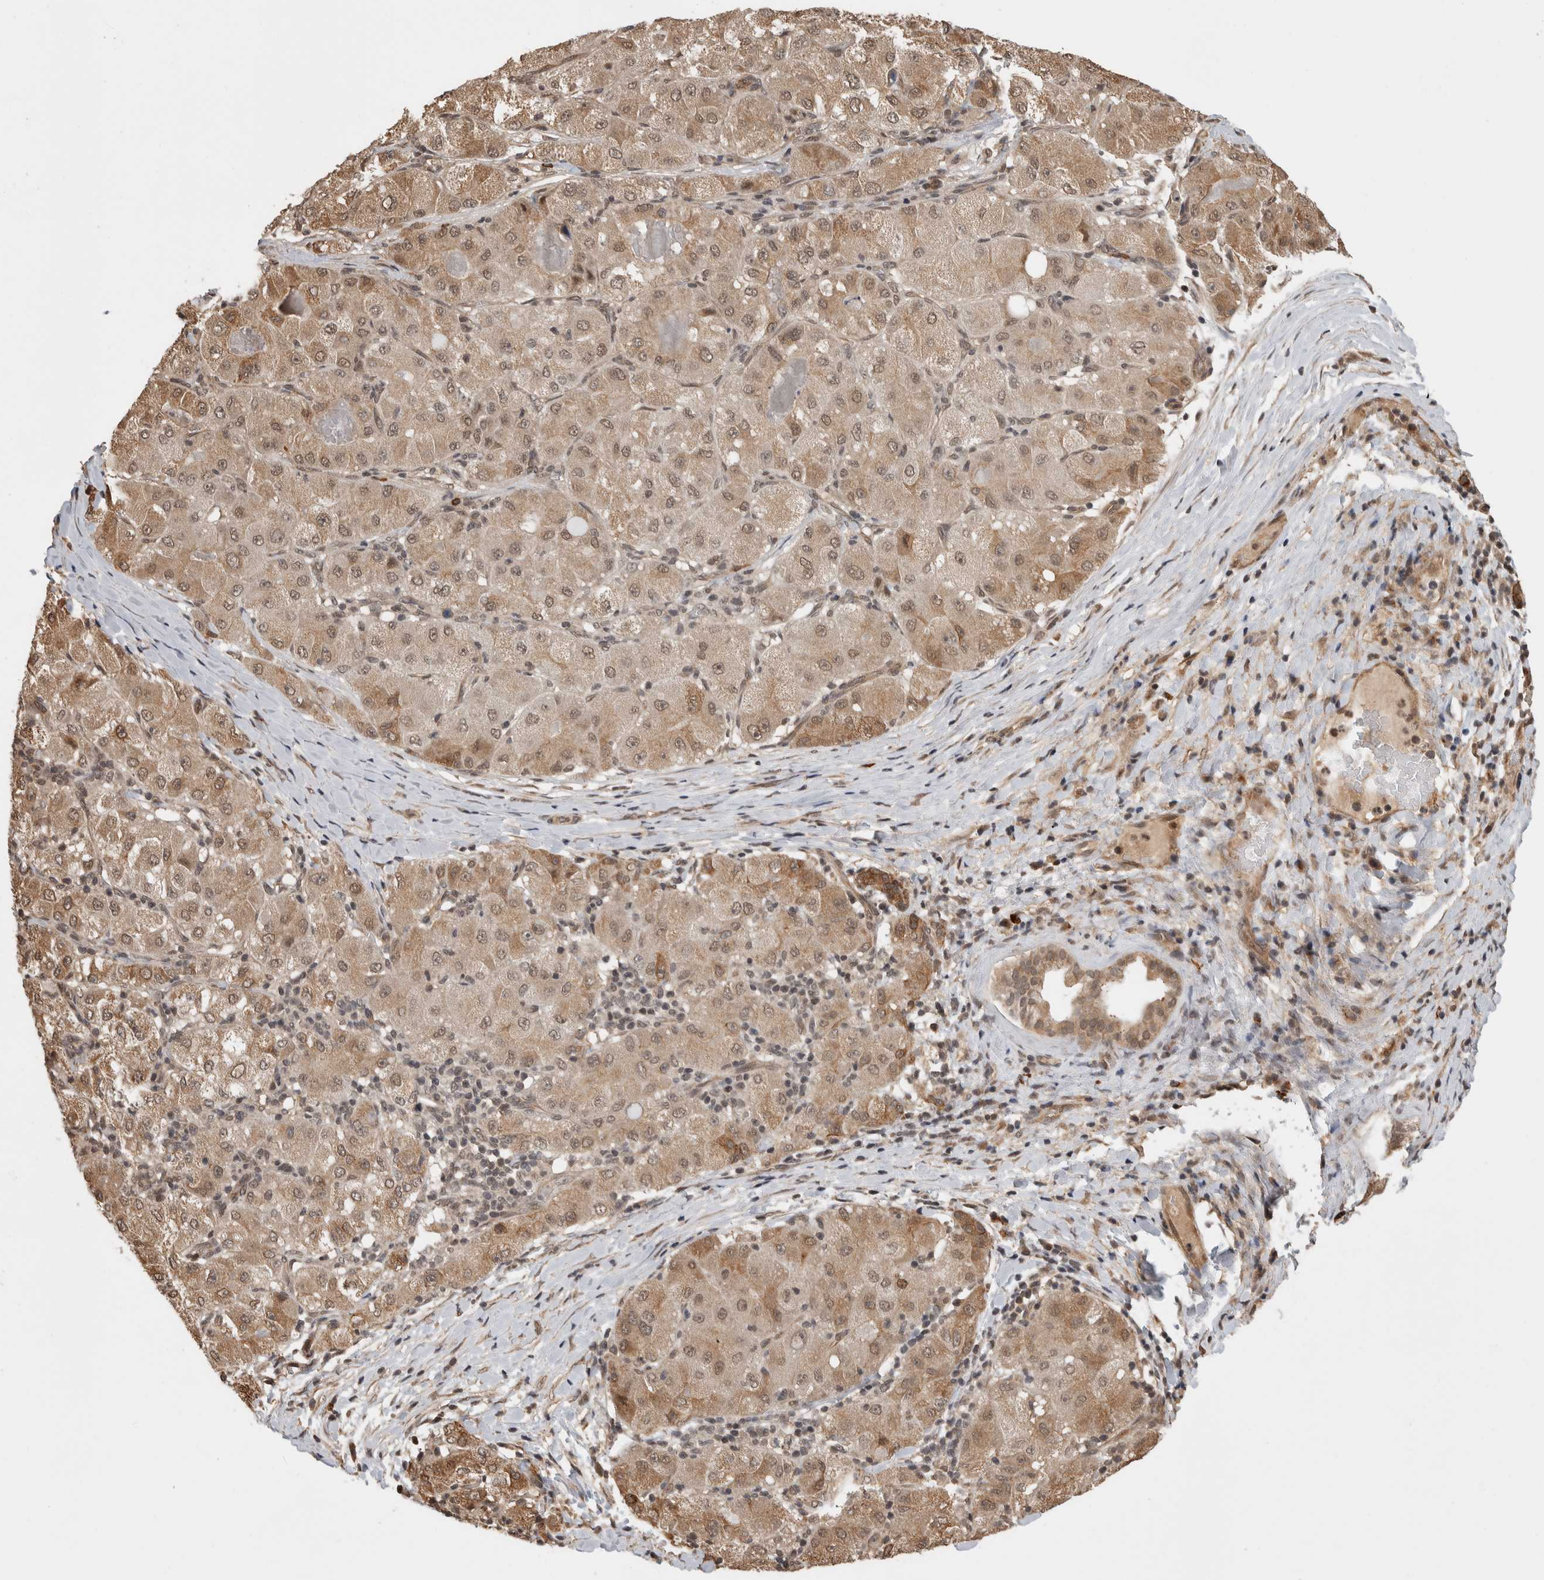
{"staining": {"intensity": "weak", "quantity": ">75%", "location": "cytoplasmic/membranous,nuclear"}, "tissue": "liver cancer", "cell_type": "Tumor cells", "image_type": "cancer", "snomed": [{"axis": "morphology", "description": "Carcinoma, Hepatocellular, NOS"}, {"axis": "topography", "description": "Liver"}], "caption": "Protein expression analysis of human liver cancer (hepatocellular carcinoma) reveals weak cytoplasmic/membranous and nuclear positivity in about >75% of tumor cells.", "gene": "ZNF592", "patient": {"sex": "male", "age": 80}}